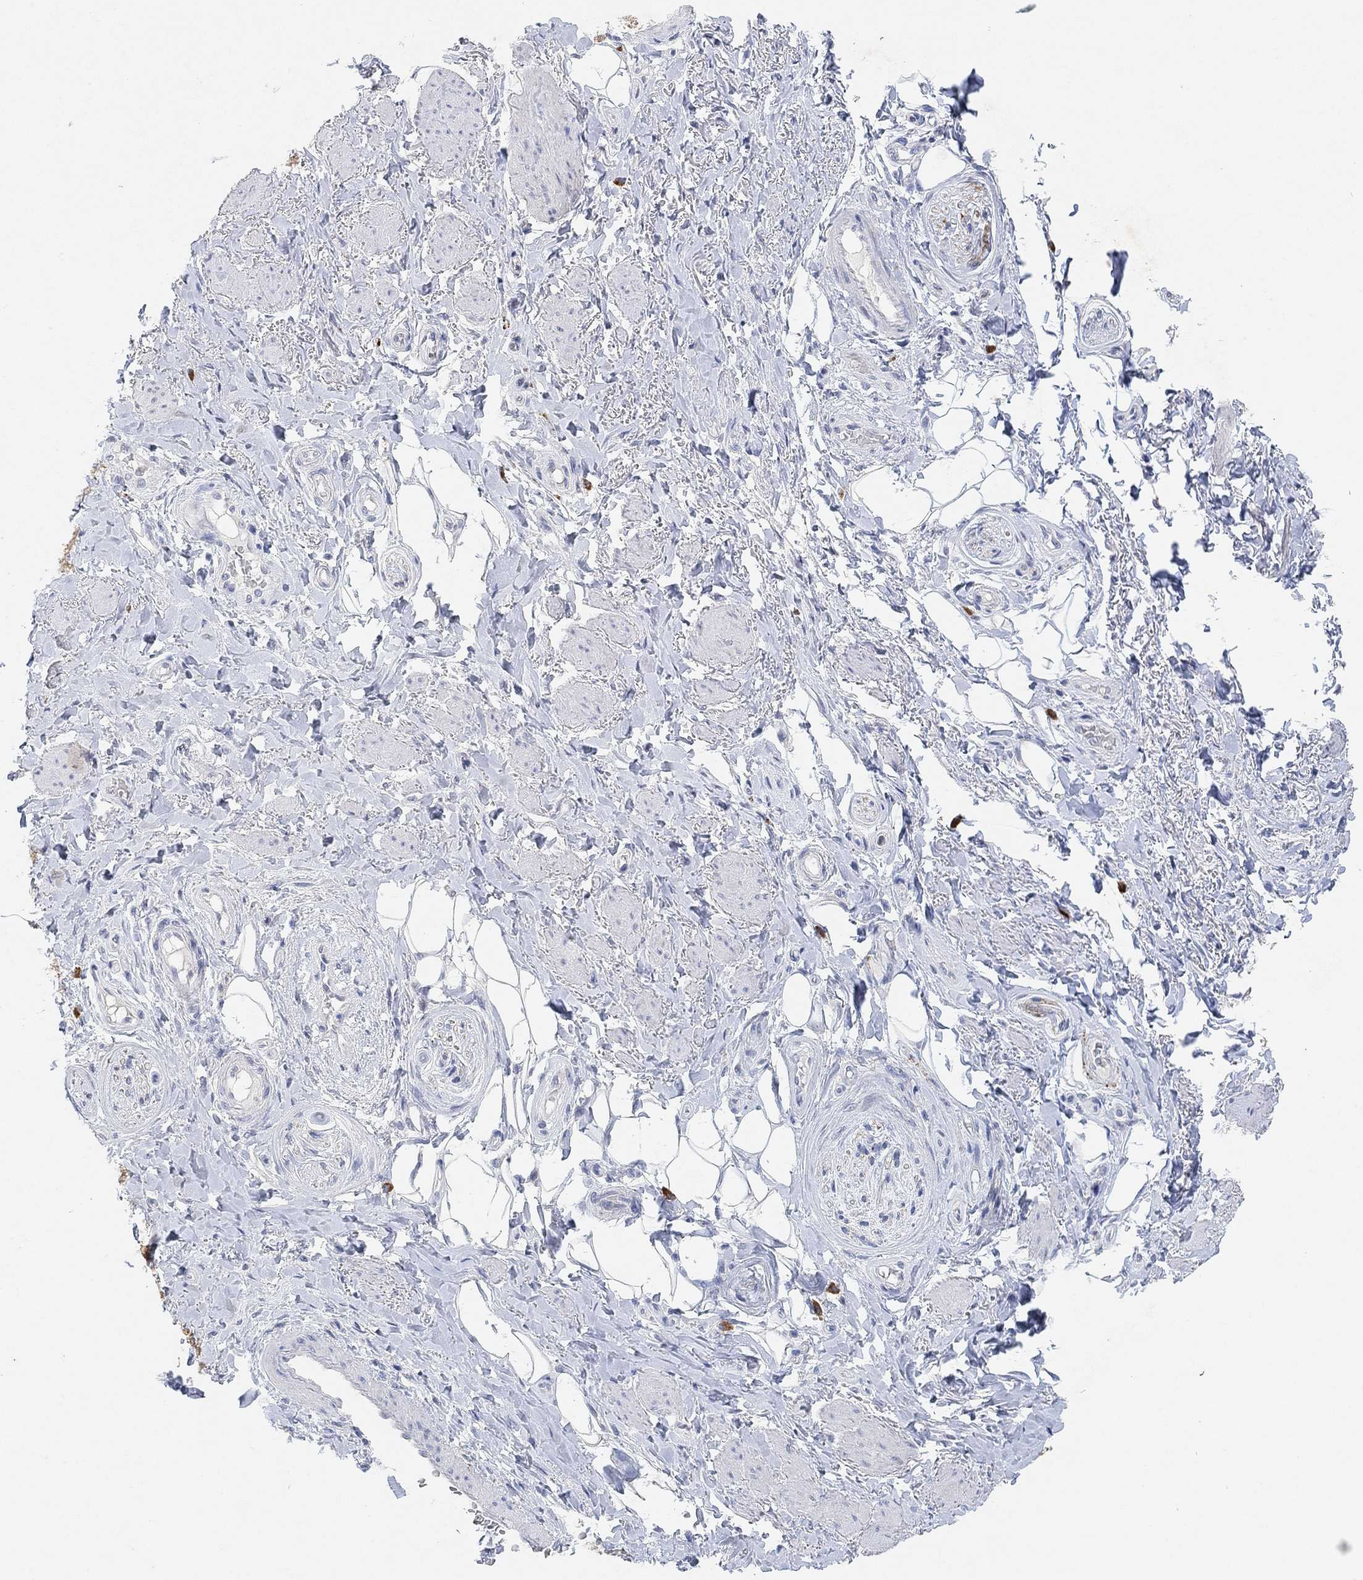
{"staining": {"intensity": "negative", "quantity": "none", "location": "none"}, "tissue": "adipose tissue", "cell_type": "Adipocytes", "image_type": "normal", "snomed": [{"axis": "morphology", "description": "Normal tissue, NOS"}, {"axis": "topography", "description": "Skeletal muscle"}, {"axis": "topography", "description": "Anal"}, {"axis": "topography", "description": "Peripheral nerve tissue"}], "caption": "Adipocytes show no significant protein staining in benign adipose tissue.", "gene": "VAT1L", "patient": {"sex": "male", "age": 53}}